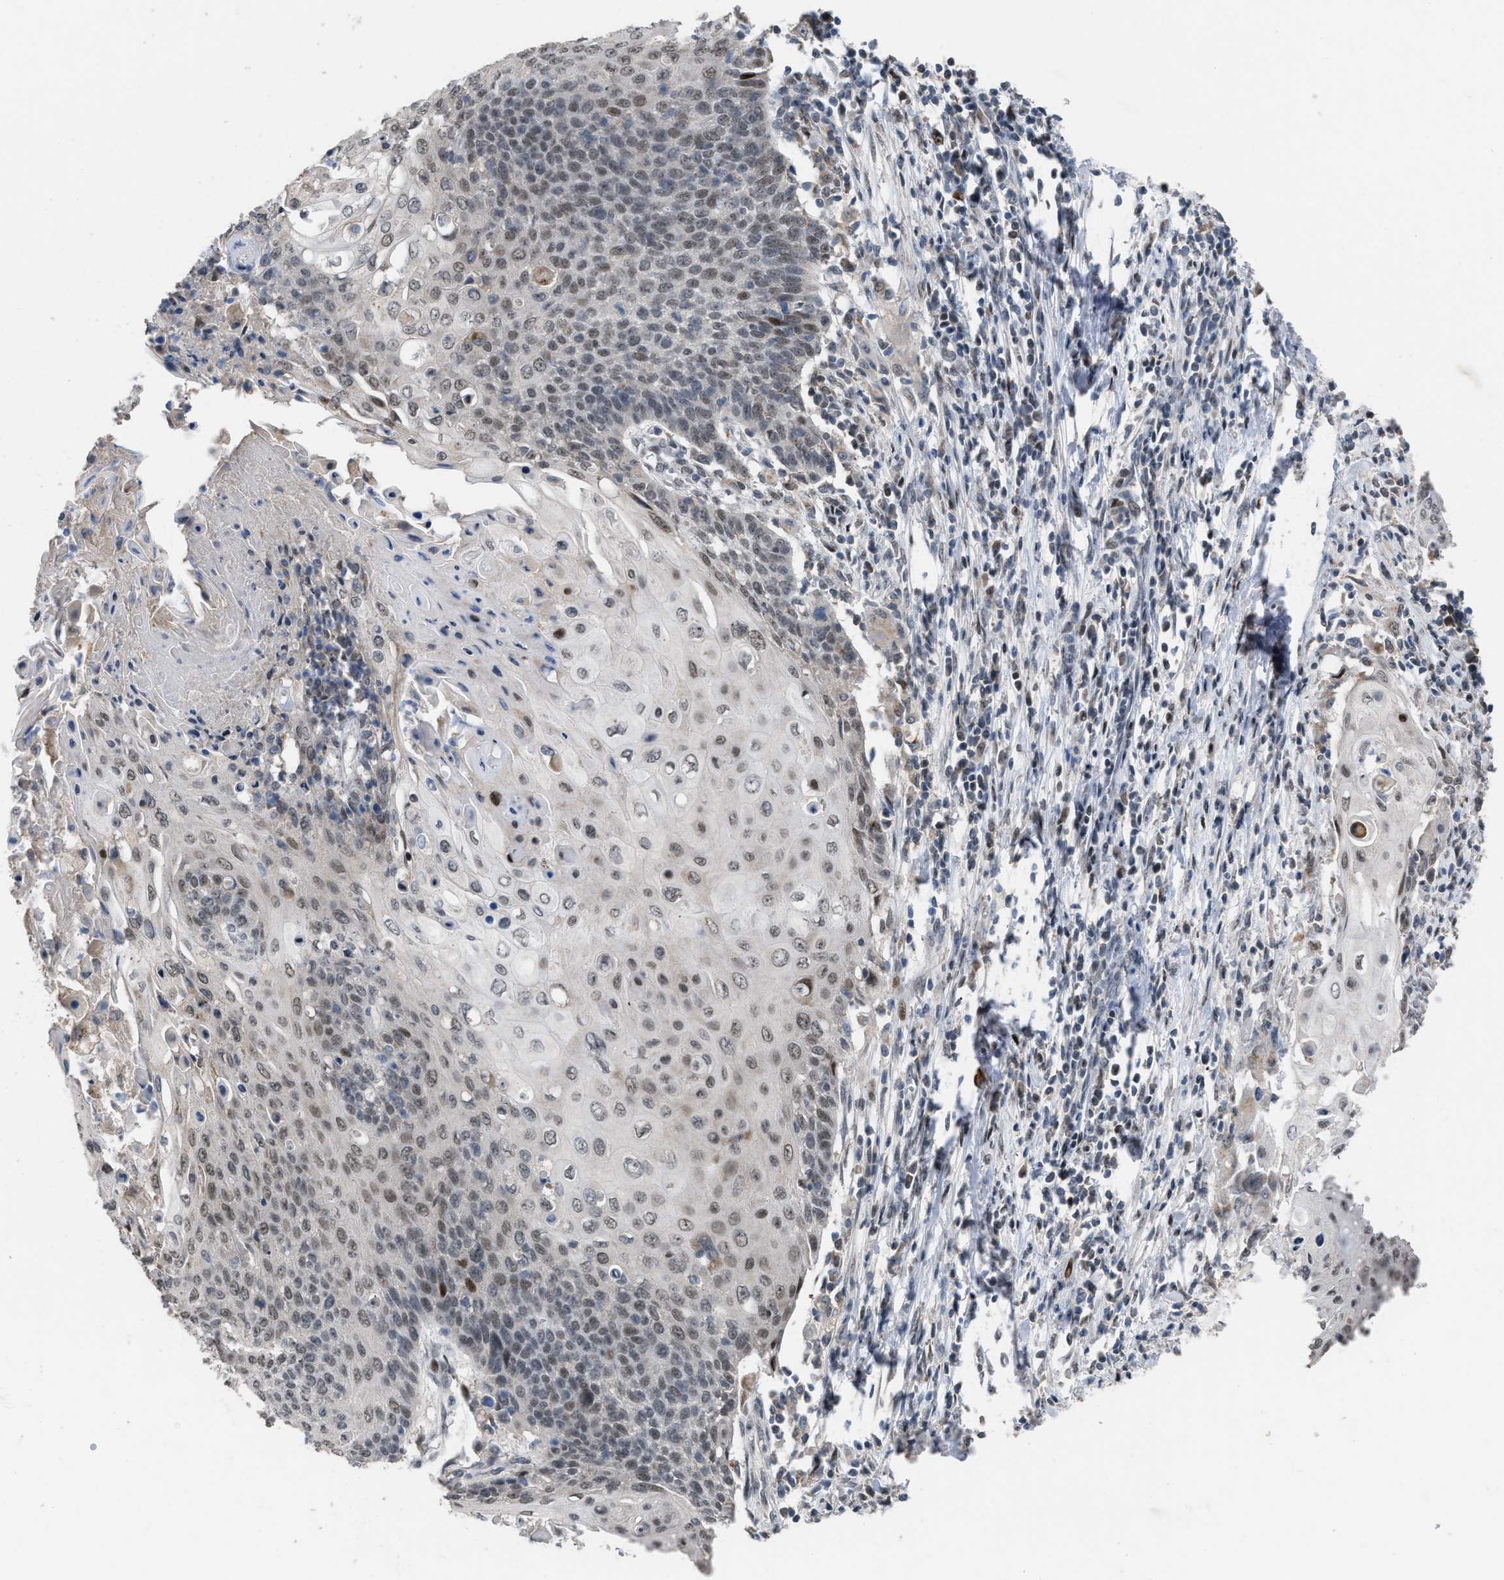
{"staining": {"intensity": "weak", "quantity": ">75%", "location": "nuclear"}, "tissue": "cervical cancer", "cell_type": "Tumor cells", "image_type": "cancer", "snomed": [{"axis": "morphology", "description": "Squamous cell carcinoma, NOS"}, {"axis": "topography", "description": "Cervix"}], "caption": "Weak nuclear staining is identified in approximately >75% of tumor cells in cervical cancer (squamous cell carcinoma).", "gene": "SETDB1", "patient": {"sex": "female", "age": 39}}